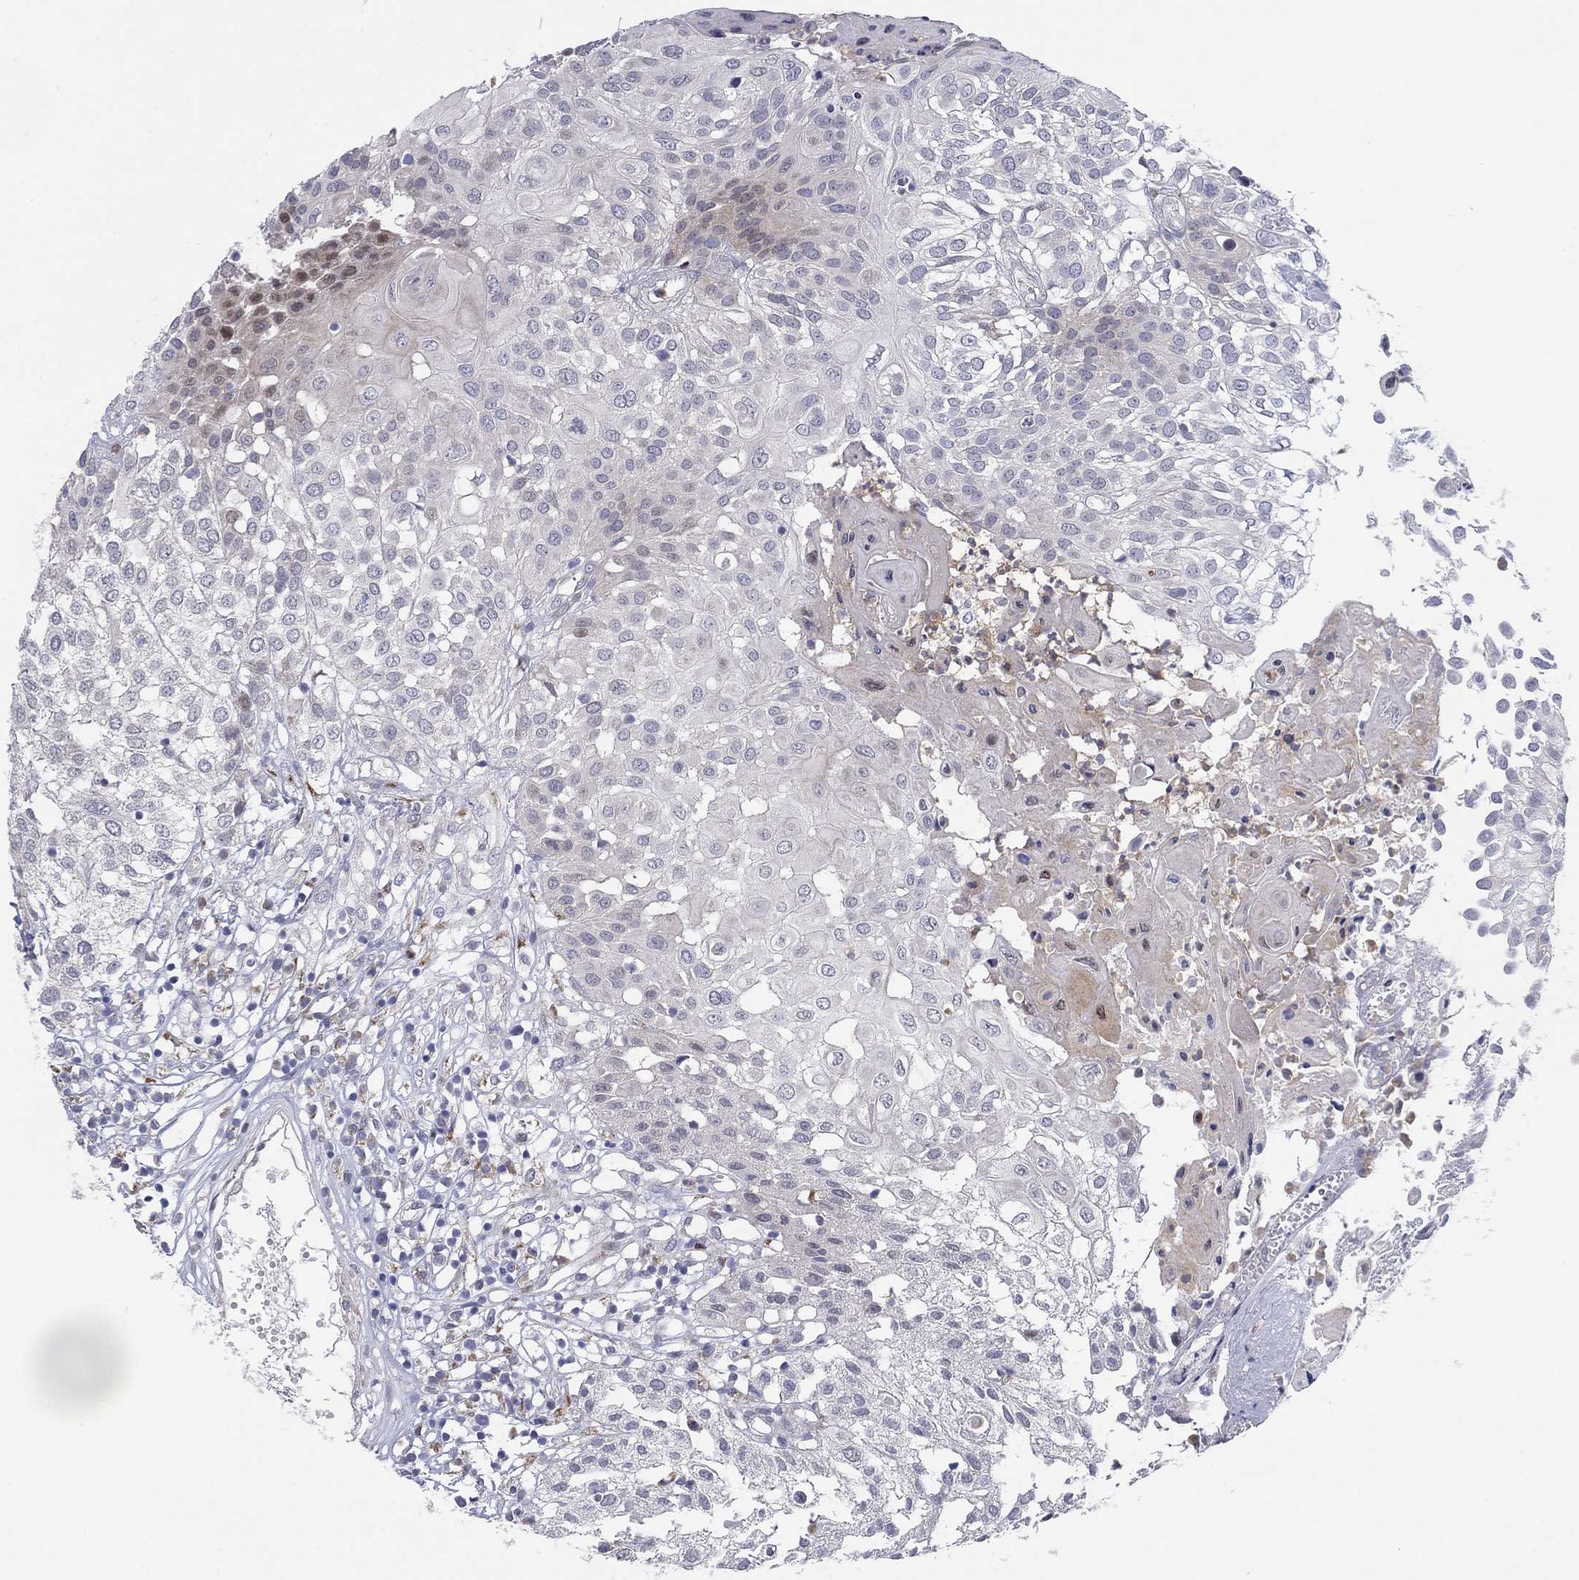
{"staining": {"intensity": "negative", "quantity": "none", "location": "none"}, "tissue": "urothelial cancer", "cell_type": "Tumor cells", "image_type": "cancer", "snomed": [{"axis": "morphology", "description": "Urothelial carcinoma, High grade"}, {"axis": "topography", "description": "Urinary bladder"}], "caption": "DAB immunohistochemical staining of human high-grade urothelial carcinoma exhibits no significant staining in tumor cells.", "gene": "TTC21B", "patient": {"sex": "female", "age": 79}}